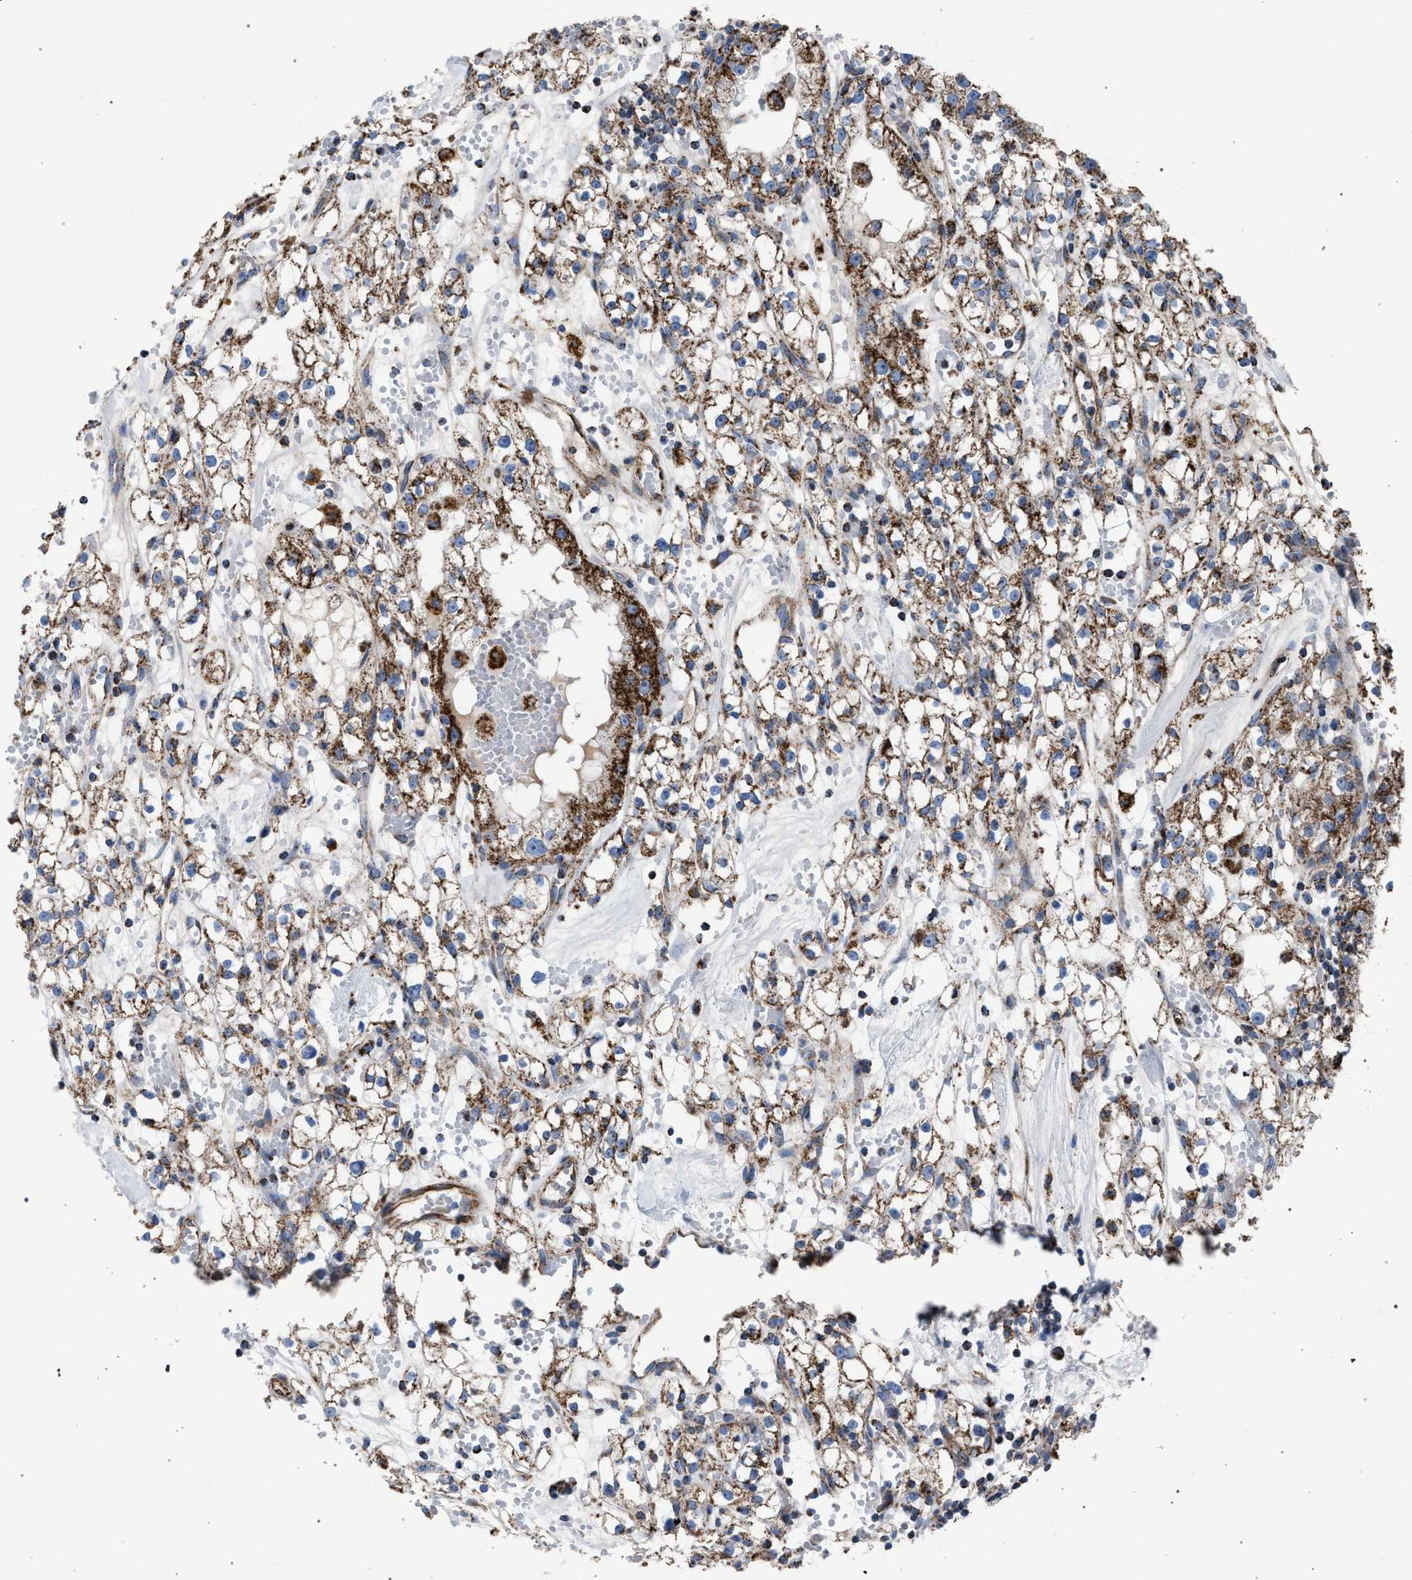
{"staining": {"intensity": "moderate", "quantity": ">75%", "location": "cytoplasmic/membranous"}, "tissue": "renal cancer", "cell_type": "Tumor cells", "image_type": "cancer", "snomed": [{"axis": "morphology", "description": "Adenocarcinoma, NOS"}, {"axis": "topography", "description": "Kidney"}], "caption": "Immunohistochemistry image of renal cancer (adenocarcinoma) stained for a protein (brown), which reveals medium levels of moderate cytoplasmic/membranous expression in about >75% of tumor cells.", "gene": "VPS13A", "patient": {"sex": "male", "age": 56}}